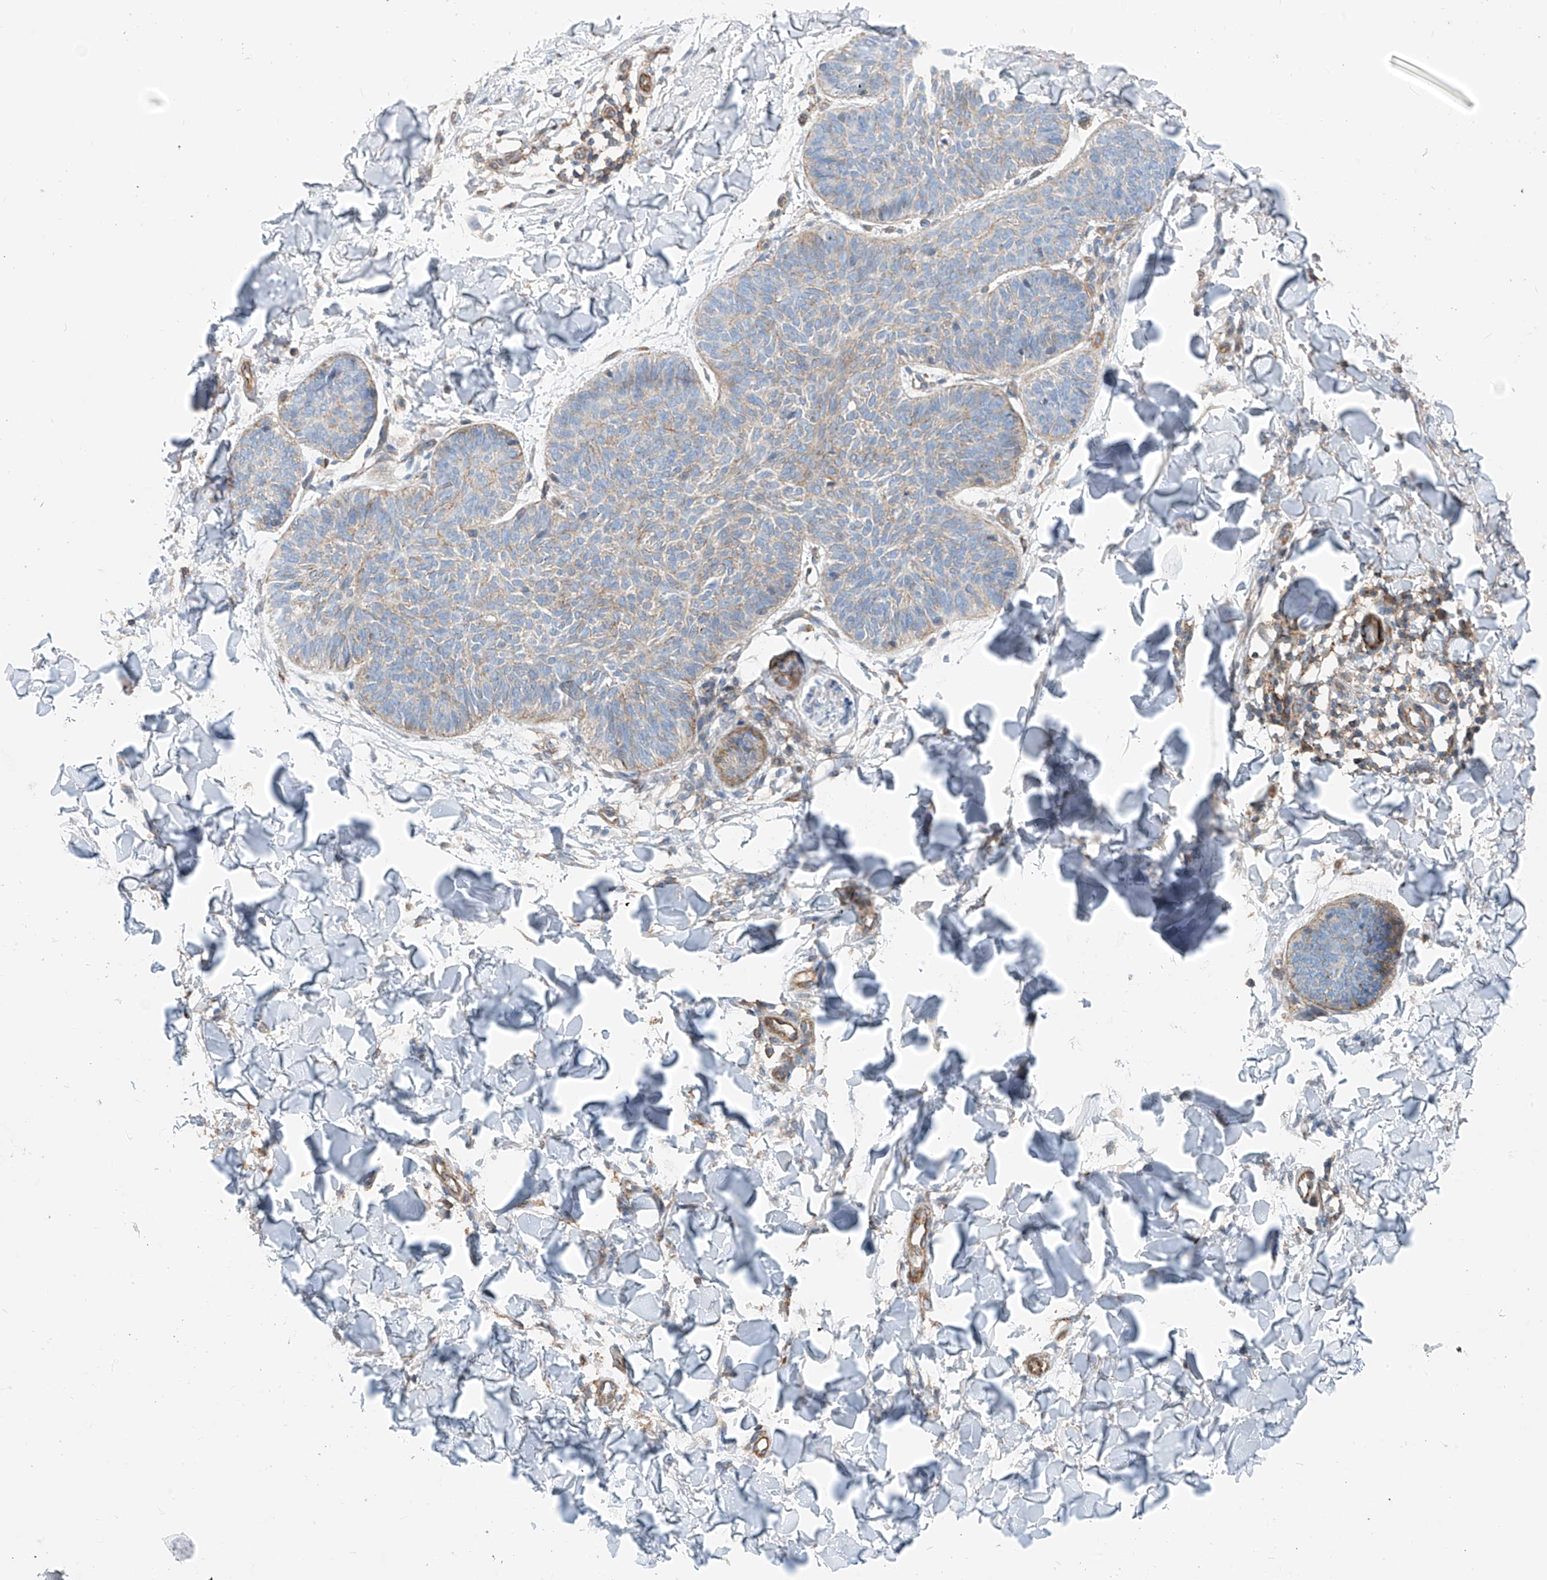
{"staining": {"intensity": "weak", "quantity": "<25%", "location": "cytoplasmic/membranous"}, "tissue": "skin cancer", "cell_type": "Tumor cells", "image_type": "cancer", "snomed": [{"axis": "morphology", "description": "Normal tissue, NOS"}, {"axis": "morphology", "description": "Basal cell carcinoma"}, {"axis": "topography", "description": "Skin"}], "caption": "Micrograph shows no significant protein positivity in tumor cells of basal cell carcinoma (skin).", "gene": "SLC1A5", "patient": {"sex": "male", "age": 50}}